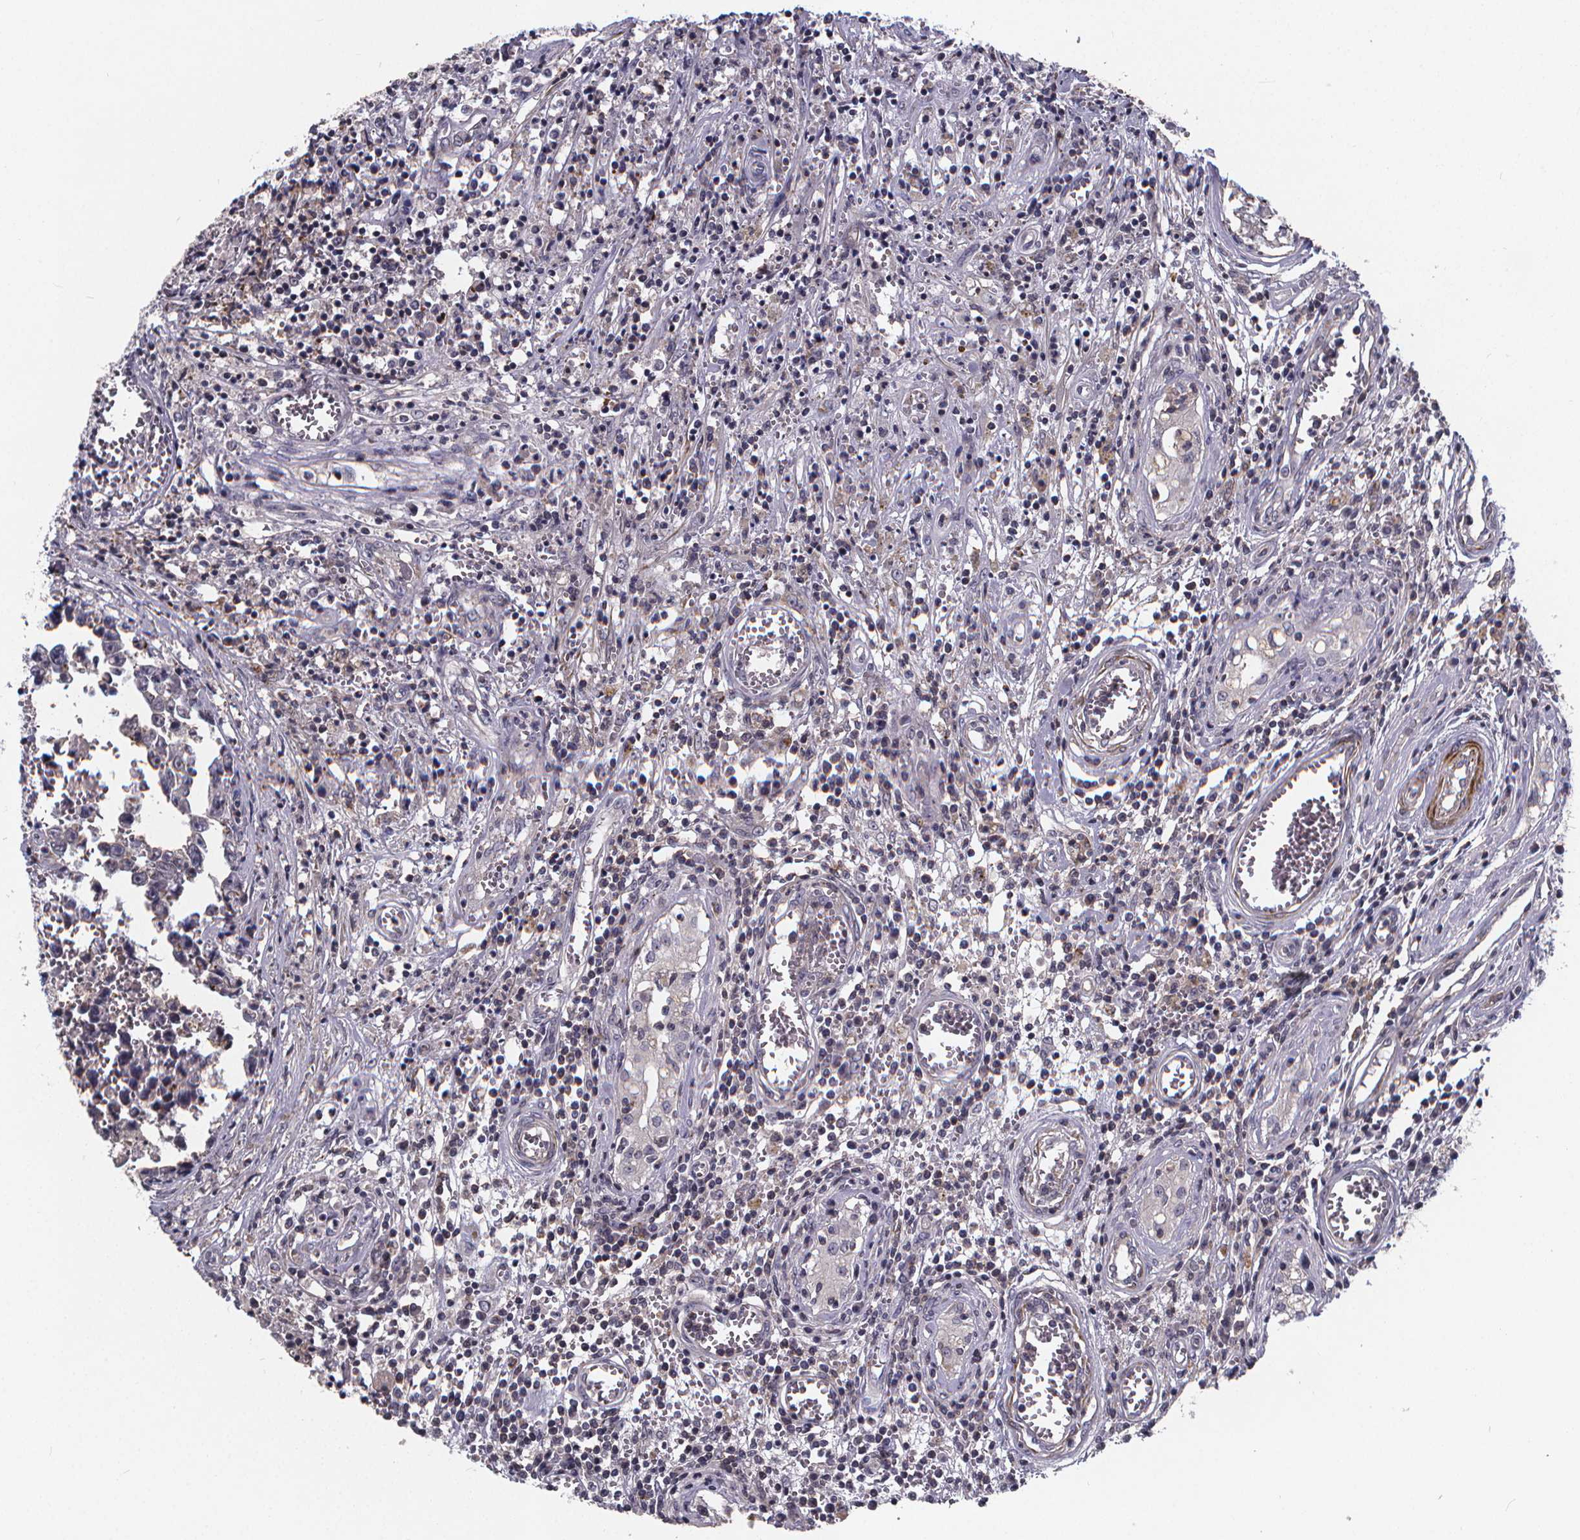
{"staining": {"intensity": "negative", "quantity": "none", "location": "none"}, "tissue": "testis cancer", "cell_type": "Tumor cells", "image_type": "cancer", "snomed": [{"axis": "morphology", "description": "Carcinoma, Embryonal, NOS"}, {"axis": "topography", "description": "Testis"}], "caption": "Histopathology image shows no significant protein positivity in tumor cells of testis cancer.", "gene": "FBXW2", "patient": {"sex": "male", "age": 36}}